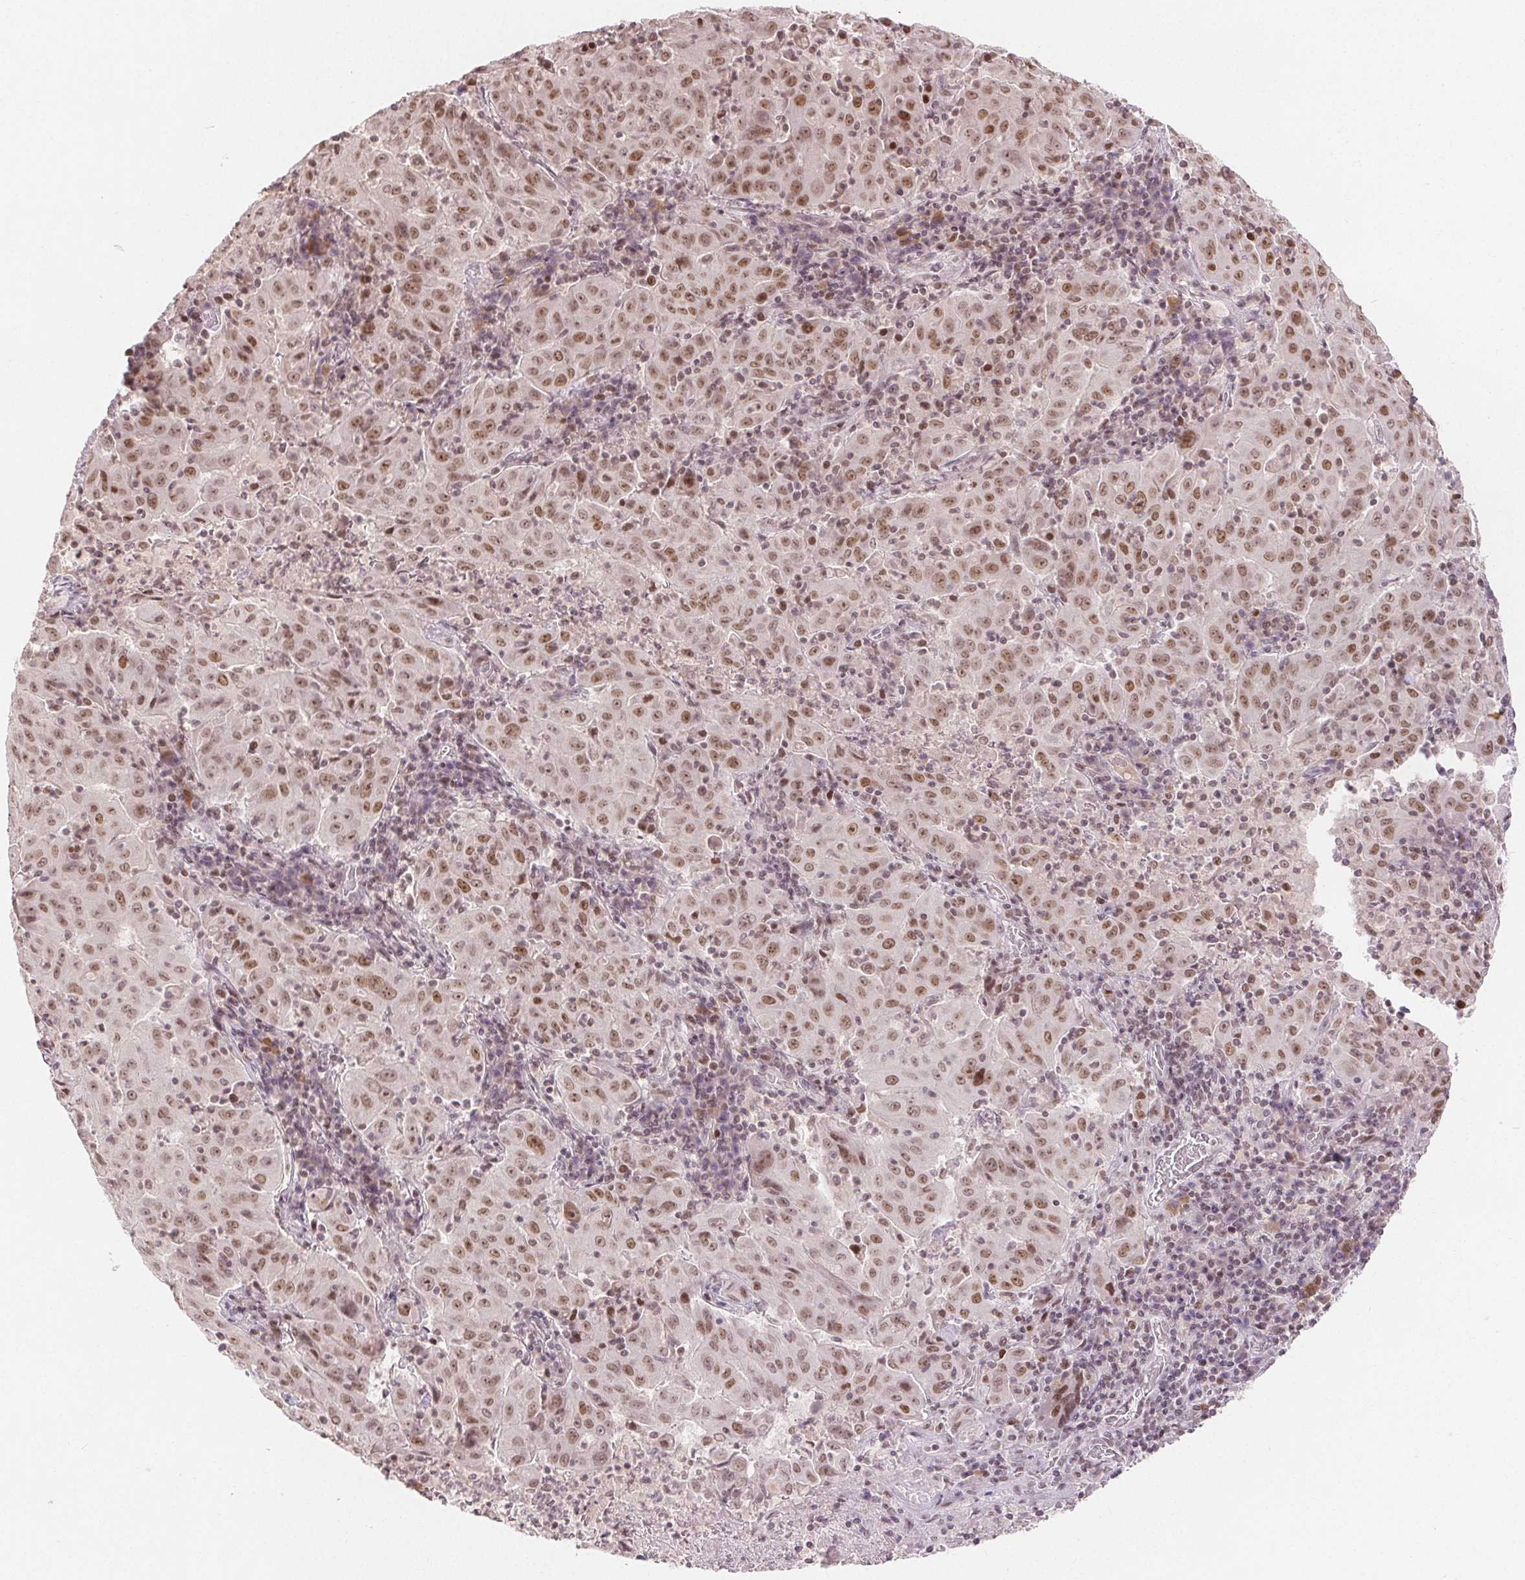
{"staining": {"intensity": "moderate", "quantity": ">75%", "location": "nuclear"}, "tissue": "pancreatic cancer", "cell_type": "Tumor cells", "image_type": "cancer", "snomed": [{"axis": "morphology", "description": "Adenocarcinoma, NOS"}, {"axis": "topography", "description": "Pancreas"}], "caption": "About >75% of tumor cells in human adenocarcinoma (pancreatic) display moderate nuclear protein expression as visualized by brown immunohistochemical staining.", "gene": "DEK", "patient": {"sex": "male", "age": 63}}